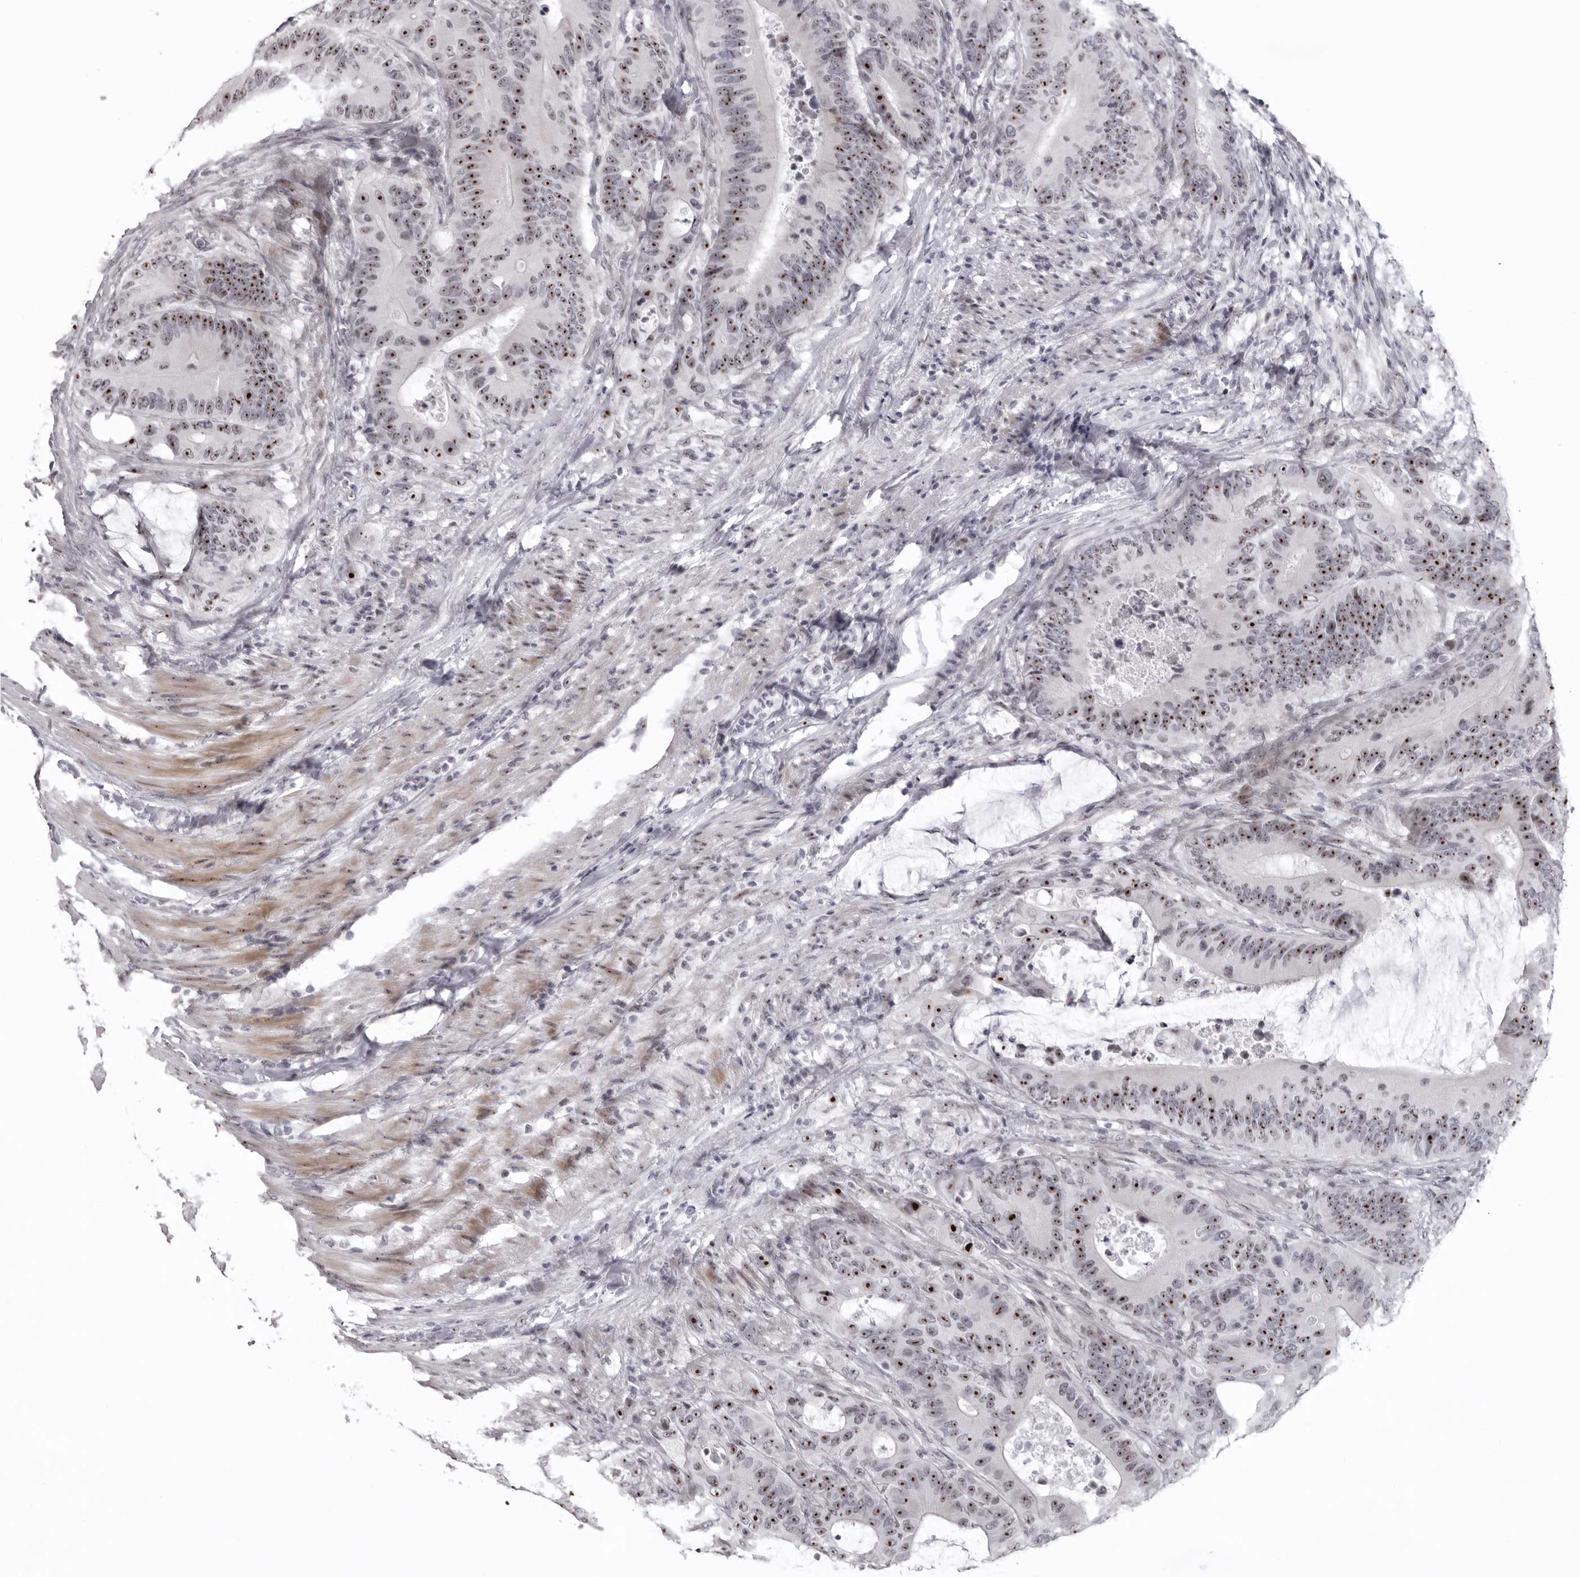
{"staining": {"intensity": "strong", "quantity": ">75%", "location": "nuclear"}, "tissue": "colorectal cancer", "cell_type": "Tumor cells", "image_type": "cancer", "snomed": [{"axis": "morphology", "description": "Adenocarcinoma, NOS"}, {"axis": "topography", "description": "Colon"}], "caption": "Protein staining by immunohistochemistry (IHC) exhibits strong nuclear expression in approximately >75% of tumor cells in colorectal cancer (adenocarcinoma). (brown staining indicates protein expression, while blue staining denotes nuclei).", "gene": "HELZ", "patient": {"sex": "male", "age": 83}}